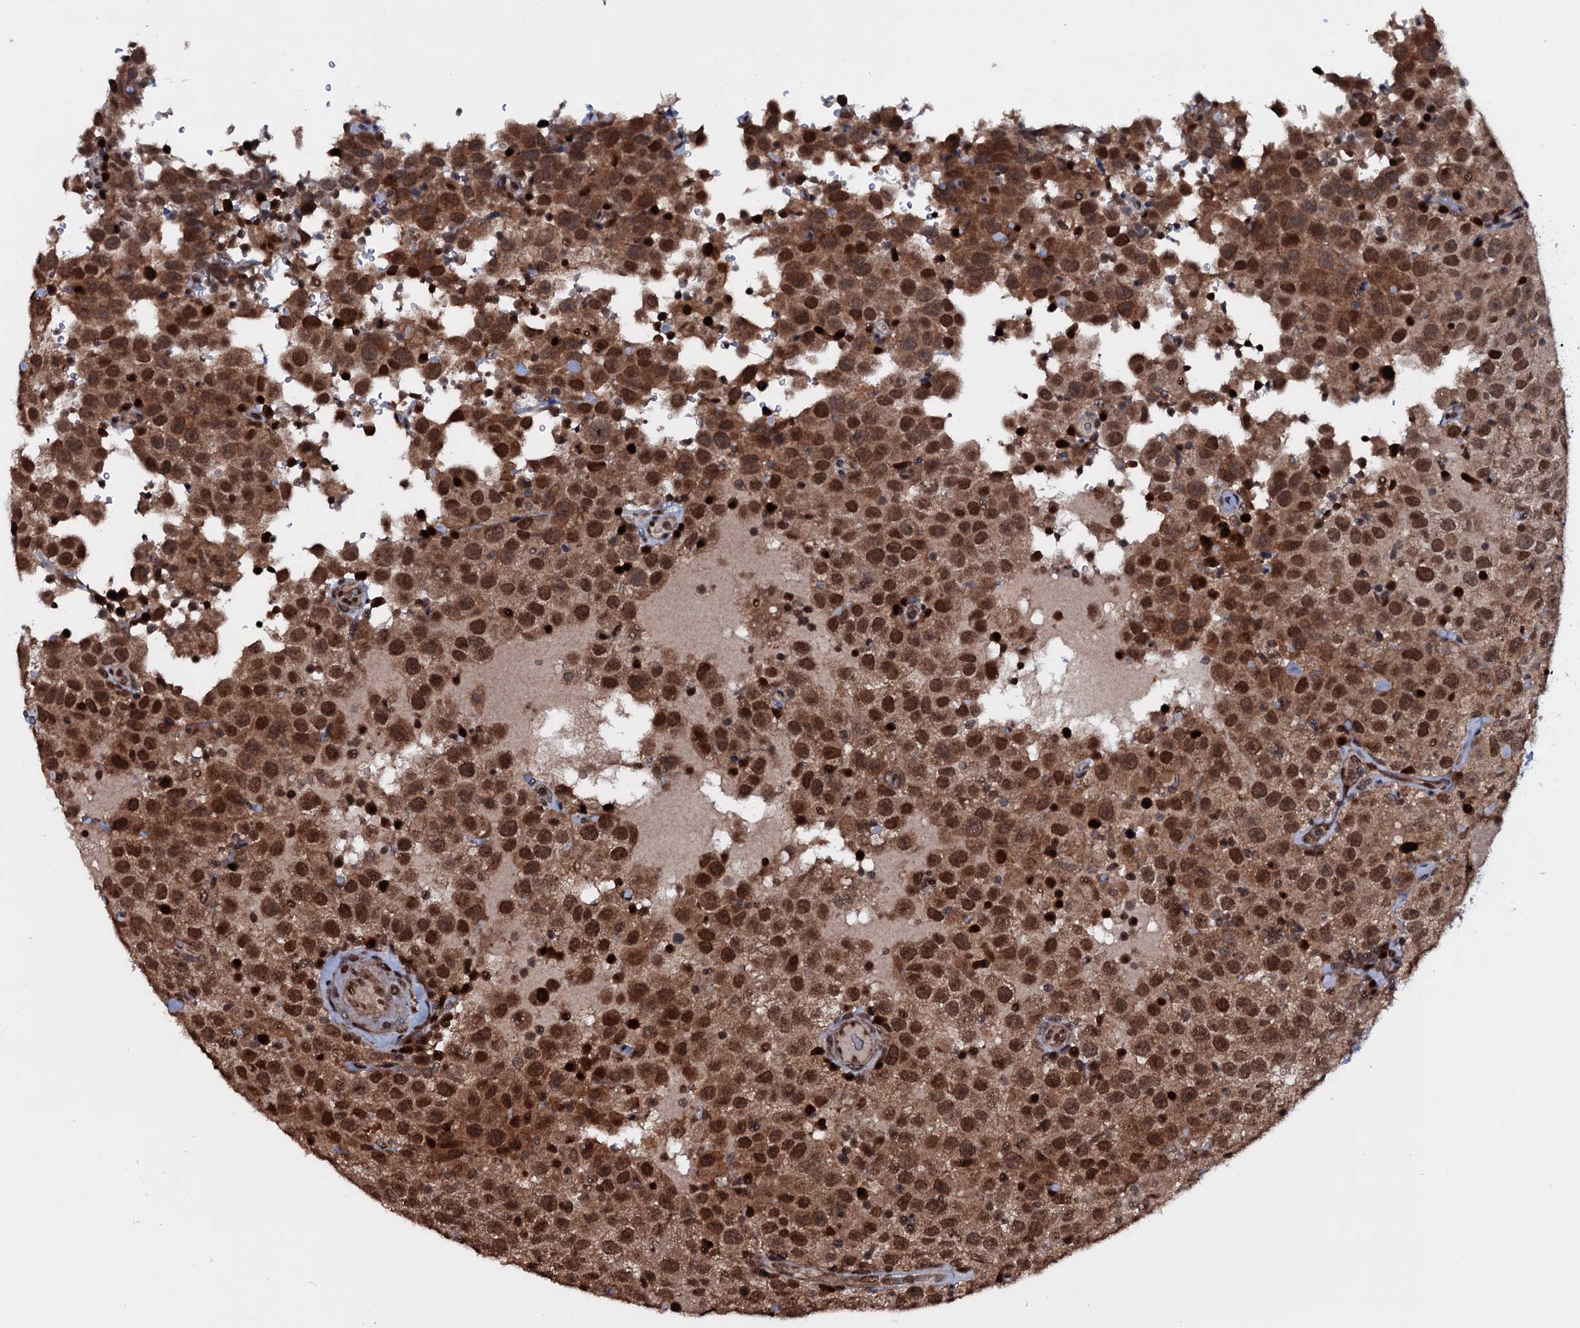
{"staining": {"intensity": "strong", "quantity": ">75%", "location": "cytoplasmic/membranous,nuclear"}, "tissue": "testis cancer", "cell_type": "Tumor cells", "image_type": "cancer", "snomed": [{"axis": "morphology", "description": "Seminoma, NOS"}, {"axis": "topography", "description": "Testis"}], "caption": "This is a photomicrograph of IHC staining of testis cancer, which shows strong positivity in the cytoplasmic/membranous and nuclear of tumor cells.", "gene": "HDDC3", "patient": {"sex": "male", "age": 41}}